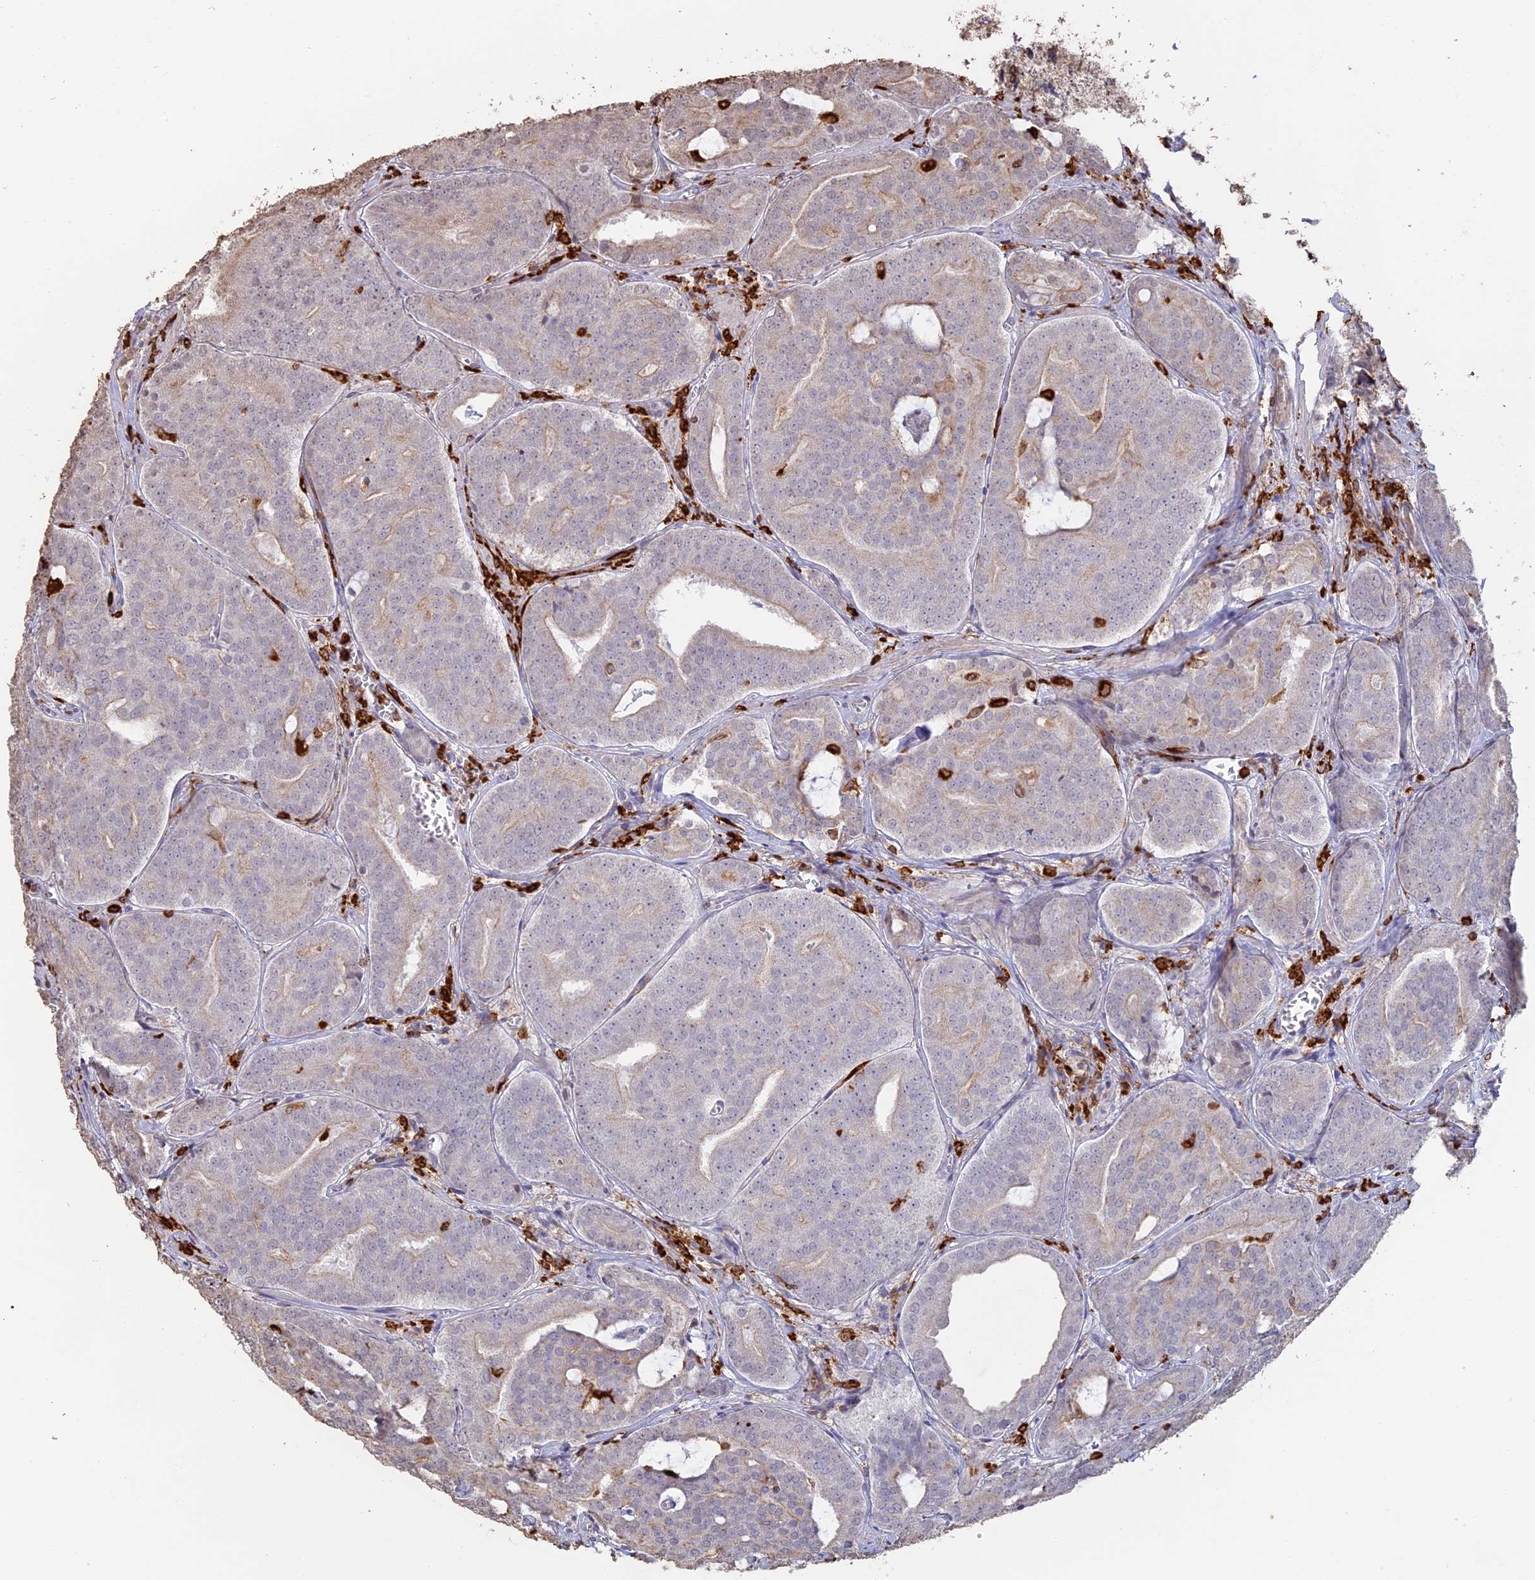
{"staining": {"intensity": "negative", "quantity": "none", "location": "none"}, "tissue": "prostate cancer", "cell_type": "Tumor cells", "image_type": "cancer", "snomed": [{"axis": "morphology", "description": "Adenocarcinoma, High grade"}, {"axis": "topography", "description": "Prostate"}], "caption": "Tumor cells show no significant protein positivity in prostate cancer.", "gene": "APOBR", "patient": {"sex": "male", "age": 55}}